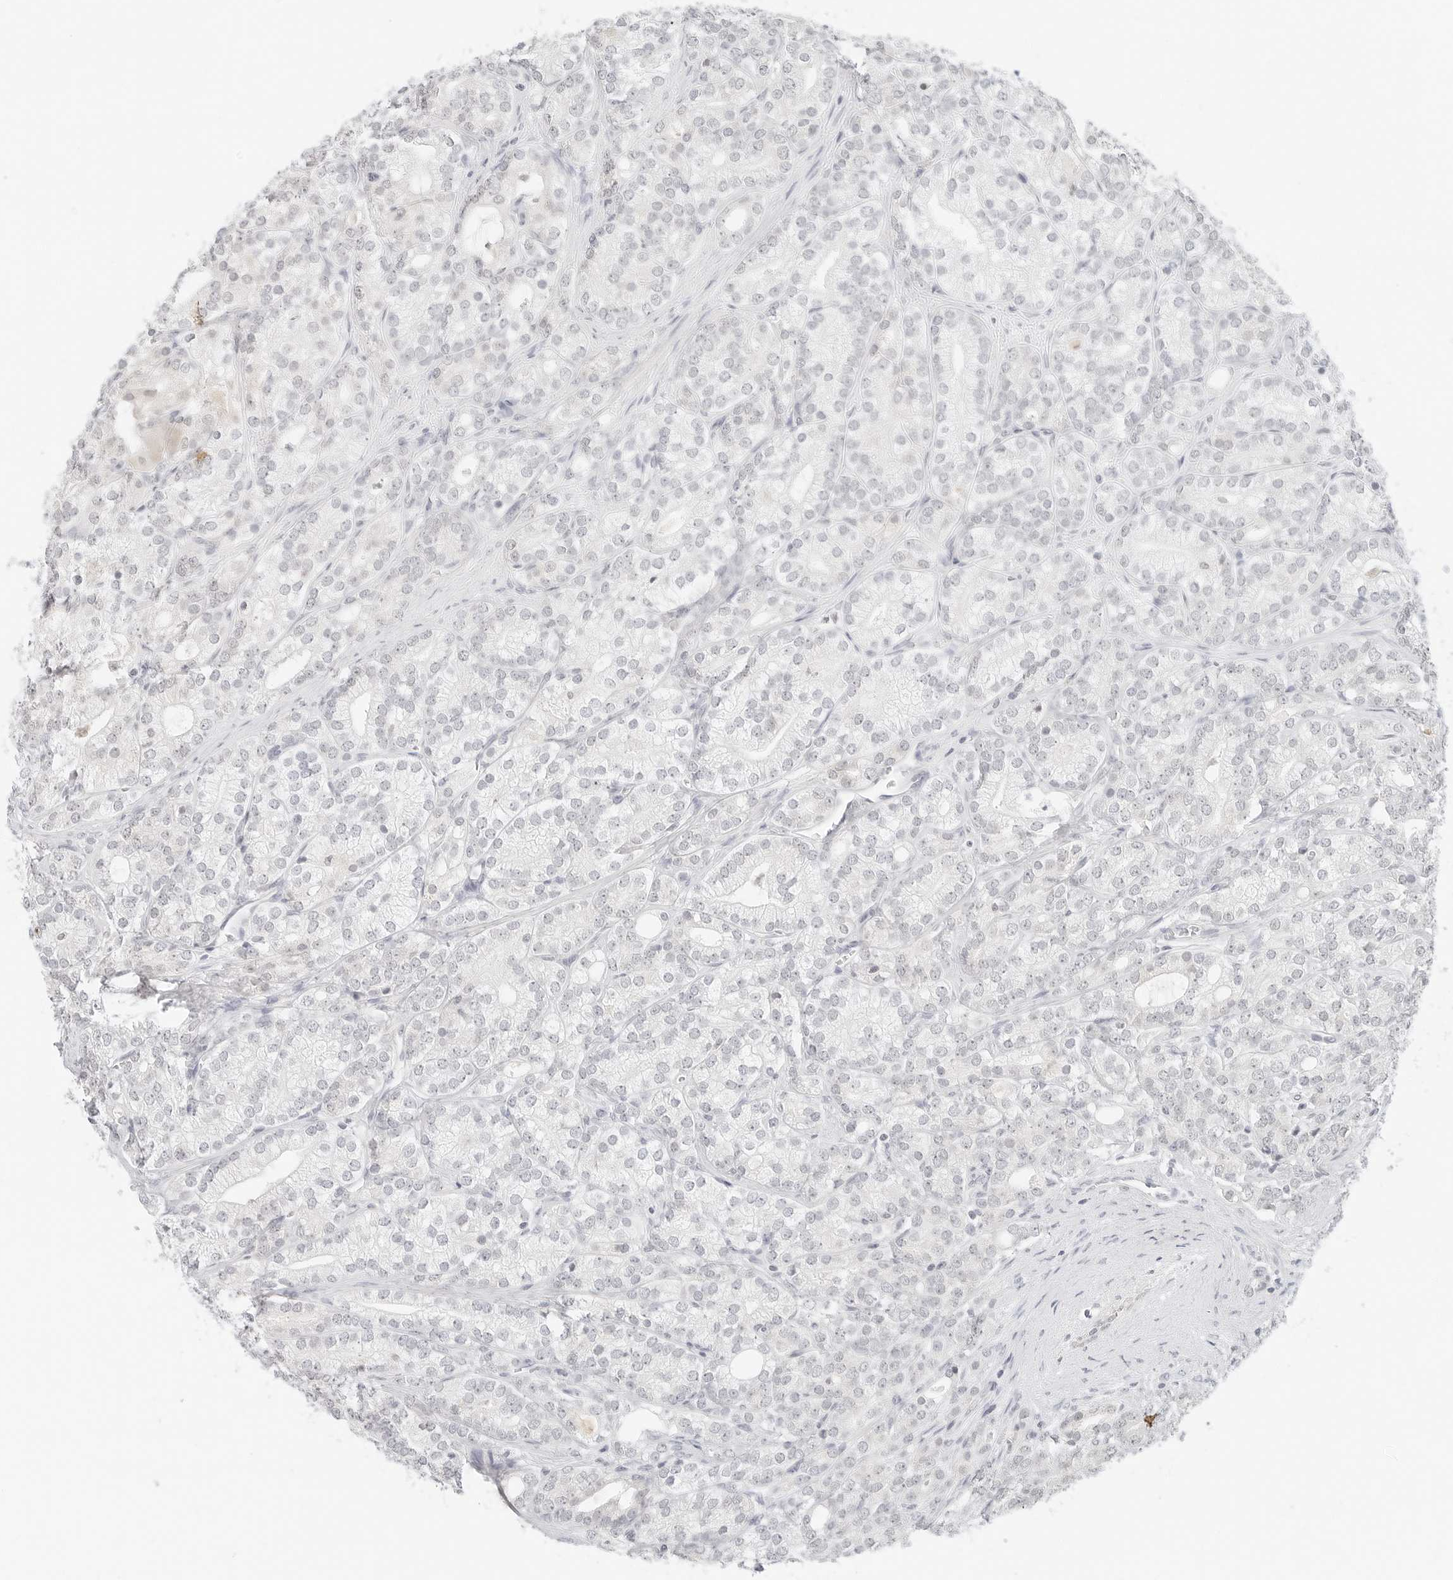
{"staining": {"intensity": "negative", "quantity": "none", "location": "none"}, "tissue": "prostate cancer", "cell_type": "Tumor cells", "image_type": "cancer", "snomed": [{"axis": "morphology", "description": "Adenocarcinoma, High grade"}, {"axis": "topography", "description": "Prostate"}], "caption": "Human adenocarcinoma (high-grade) (prostate) stained for a protein using immunohistochemistry shows no expression in tumor cells.", "gene": "NEO1", "patient": {"sex": "male", "age": 57}}